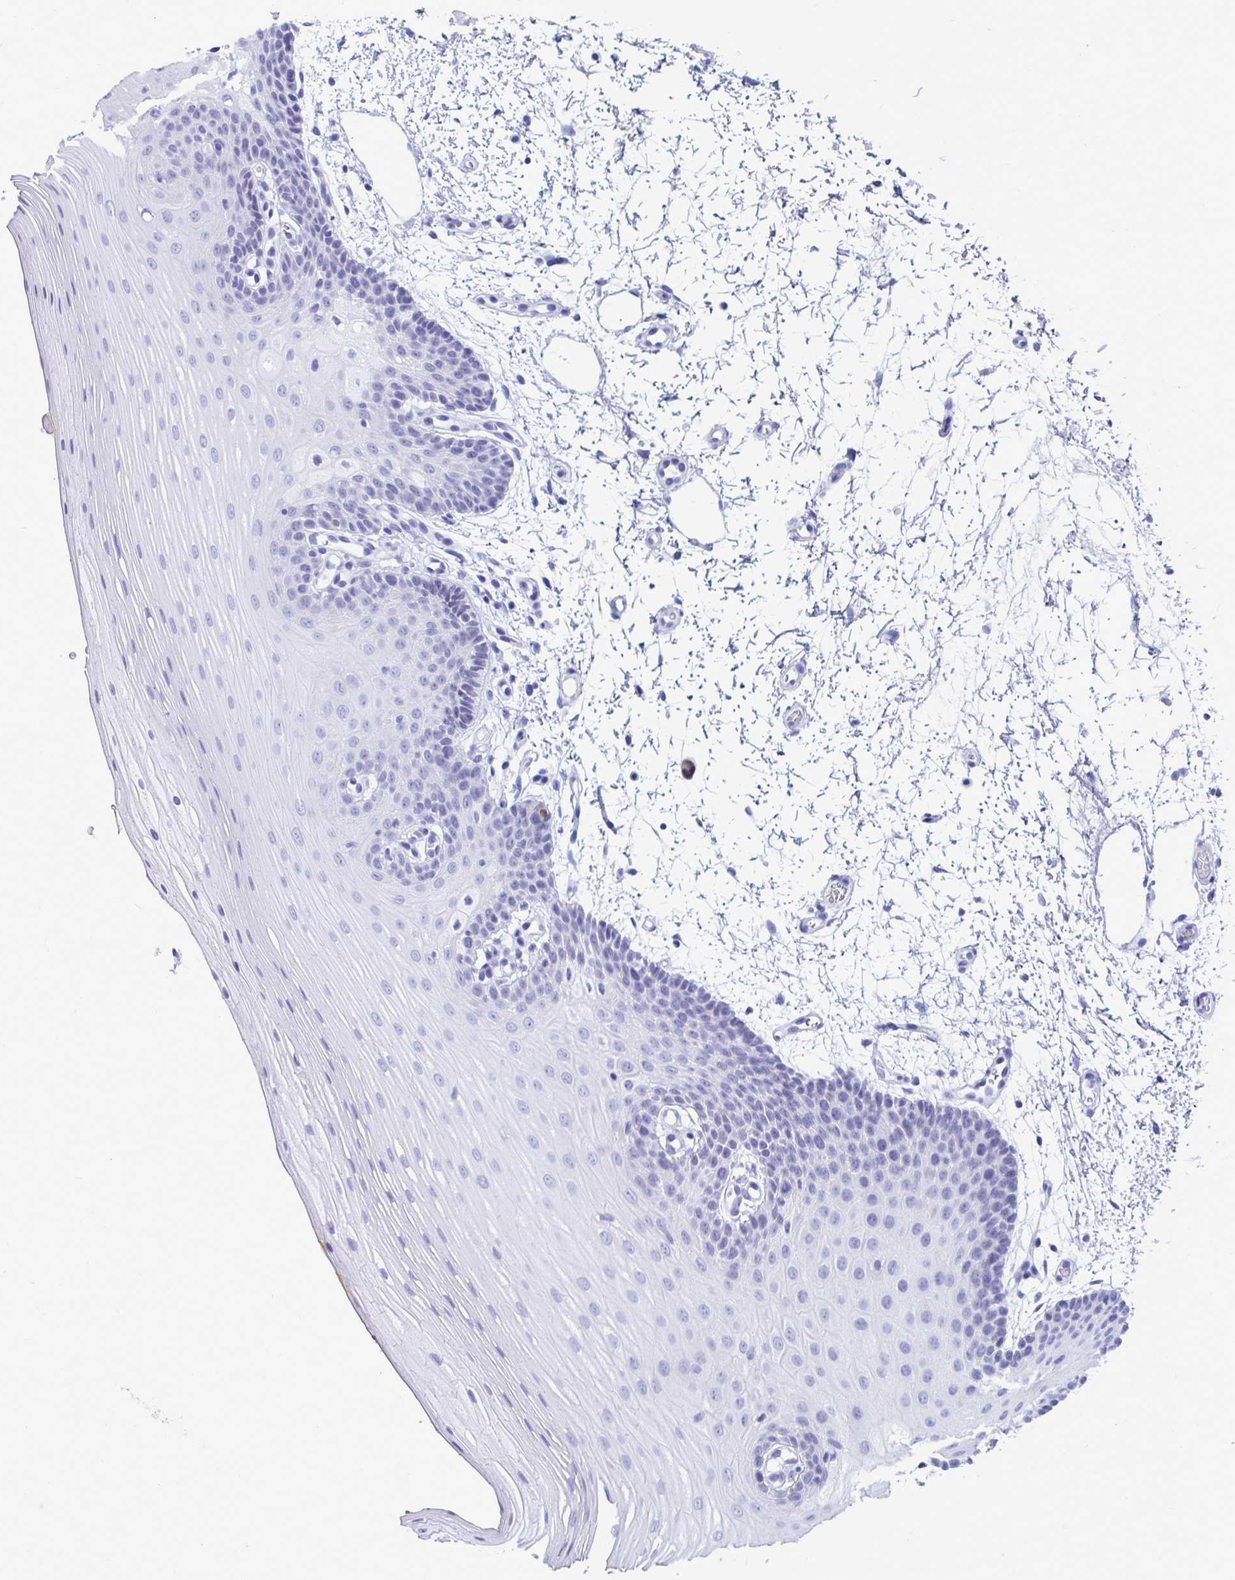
{"staining": {"intensity": "negative", "quantity": "none", "location": "none"}, "tissue": "oral mucosa", "cell_type": "Squamous epithelial cells", "image_type": "normal", "snomed": [{"axis": "morphology", "description": "Normal tissue, NOS"}, {"axis": "topography", "description": "Oral tissue"}], "caption": "High magnification brightfield microscopy of normal oral mucosa stained with DAB (3,3'-diaminobenzidine) (brown) and counterstained with hematoxylin (blue): squamous epithelial cells show no significant expression. (DAB immunohistochemistry (IHC) with hematoxylin counter stain).", "gene": "GKN2", "patient": {"sex": "female", "age": 81}}